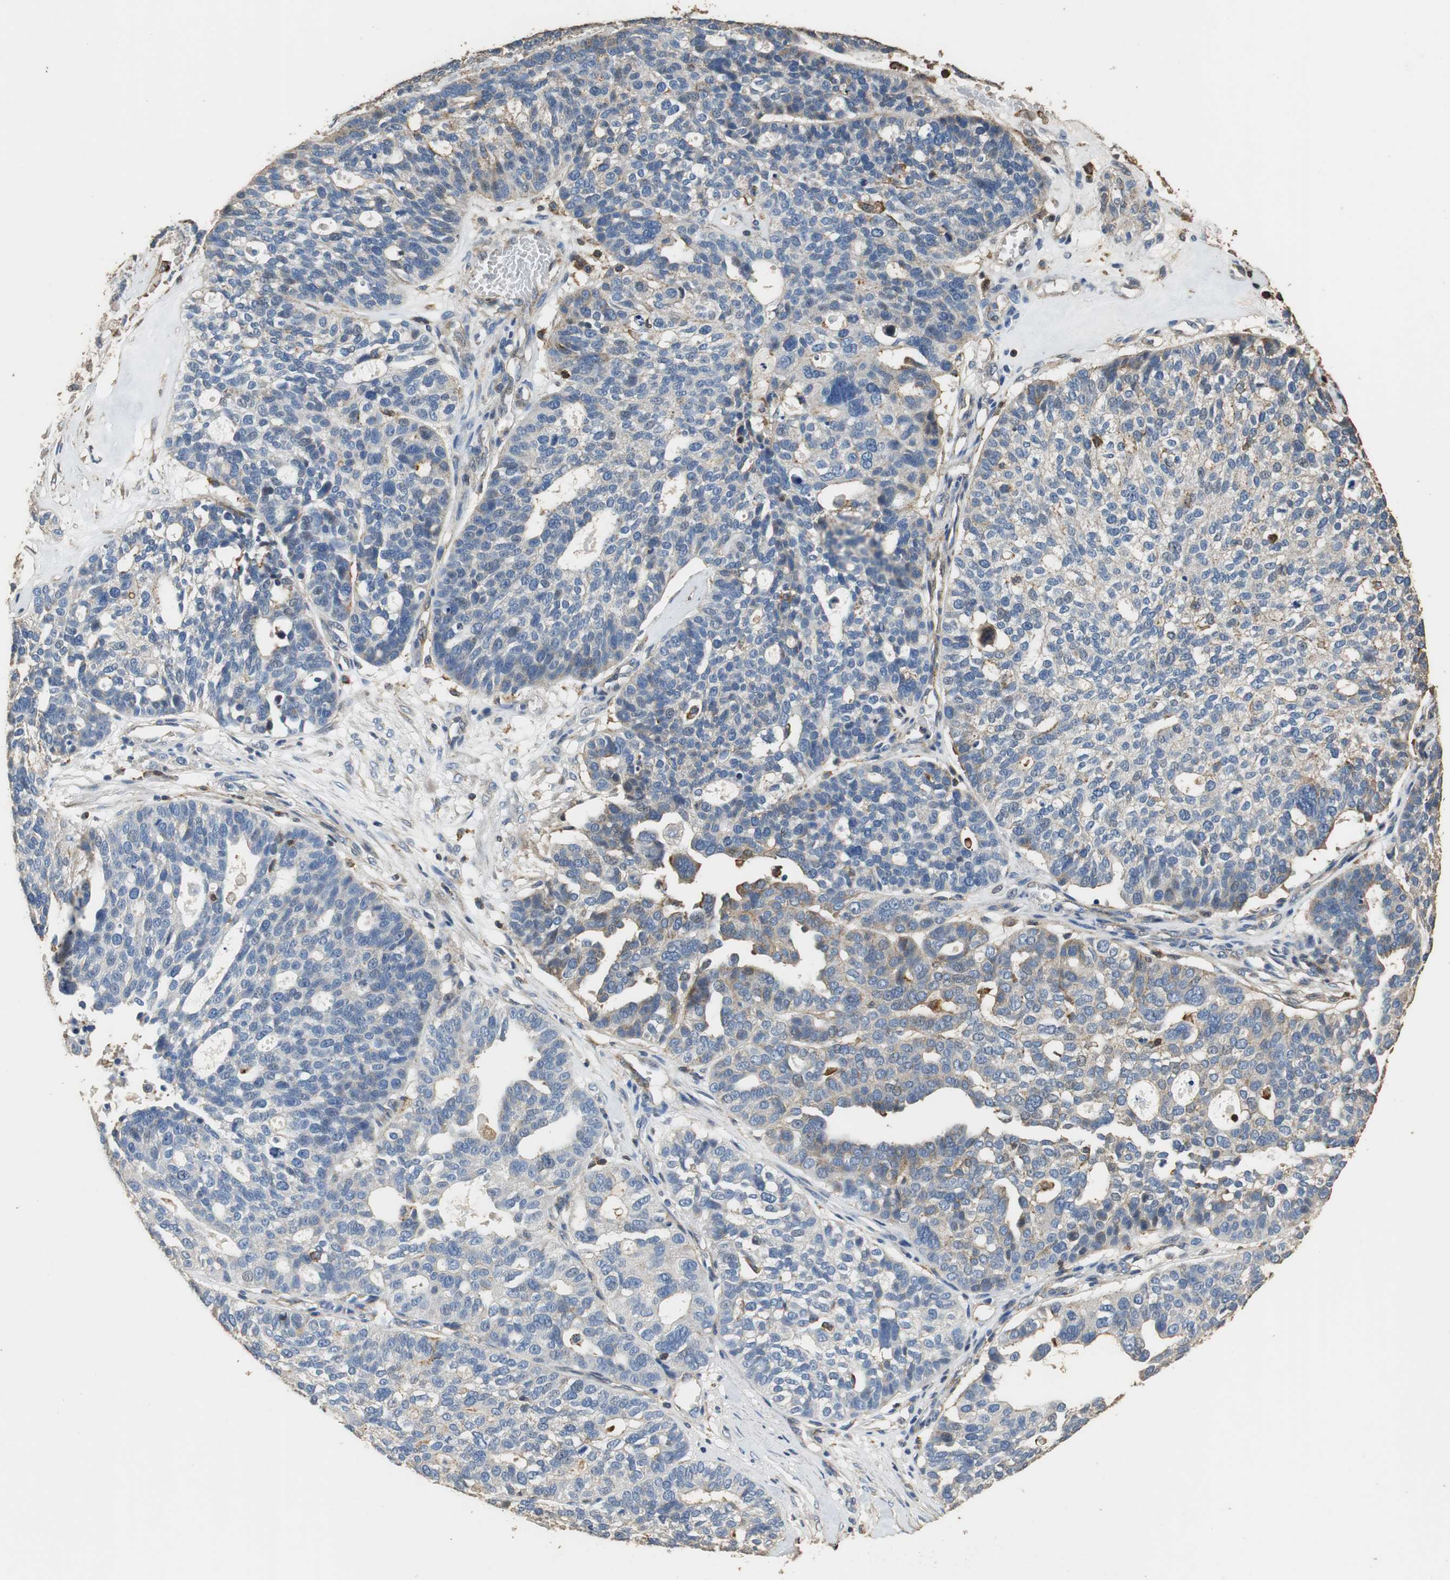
{"staining": {"intensity": "weak", "quantity": "25%-75%", "location": "cytoplasmic/membranous"}, "tissue": "ovarian cancer", "cell_type": "Tumor cells", "image_type": "cancer", "snomed": [{"axis": "morphology", "description": "Cystadenocarcinoma, serous, NOS"}, {"axis": "topography", "description": "Ovary"}], "caption": "Ovarian cancer was stained to show a protein in brown. There is low levels of weak cytoplasmic/membranous expression in approximately 25%-75% of tumor cells. The protein is stained brown, and the nuclei are stained in blue (DAB (3,3'-diaminobenzidine) IHC with brightfield microscopy, high magnification).", "gene": "PRKRA", "patient": {"sex": "female", "age": 59}}